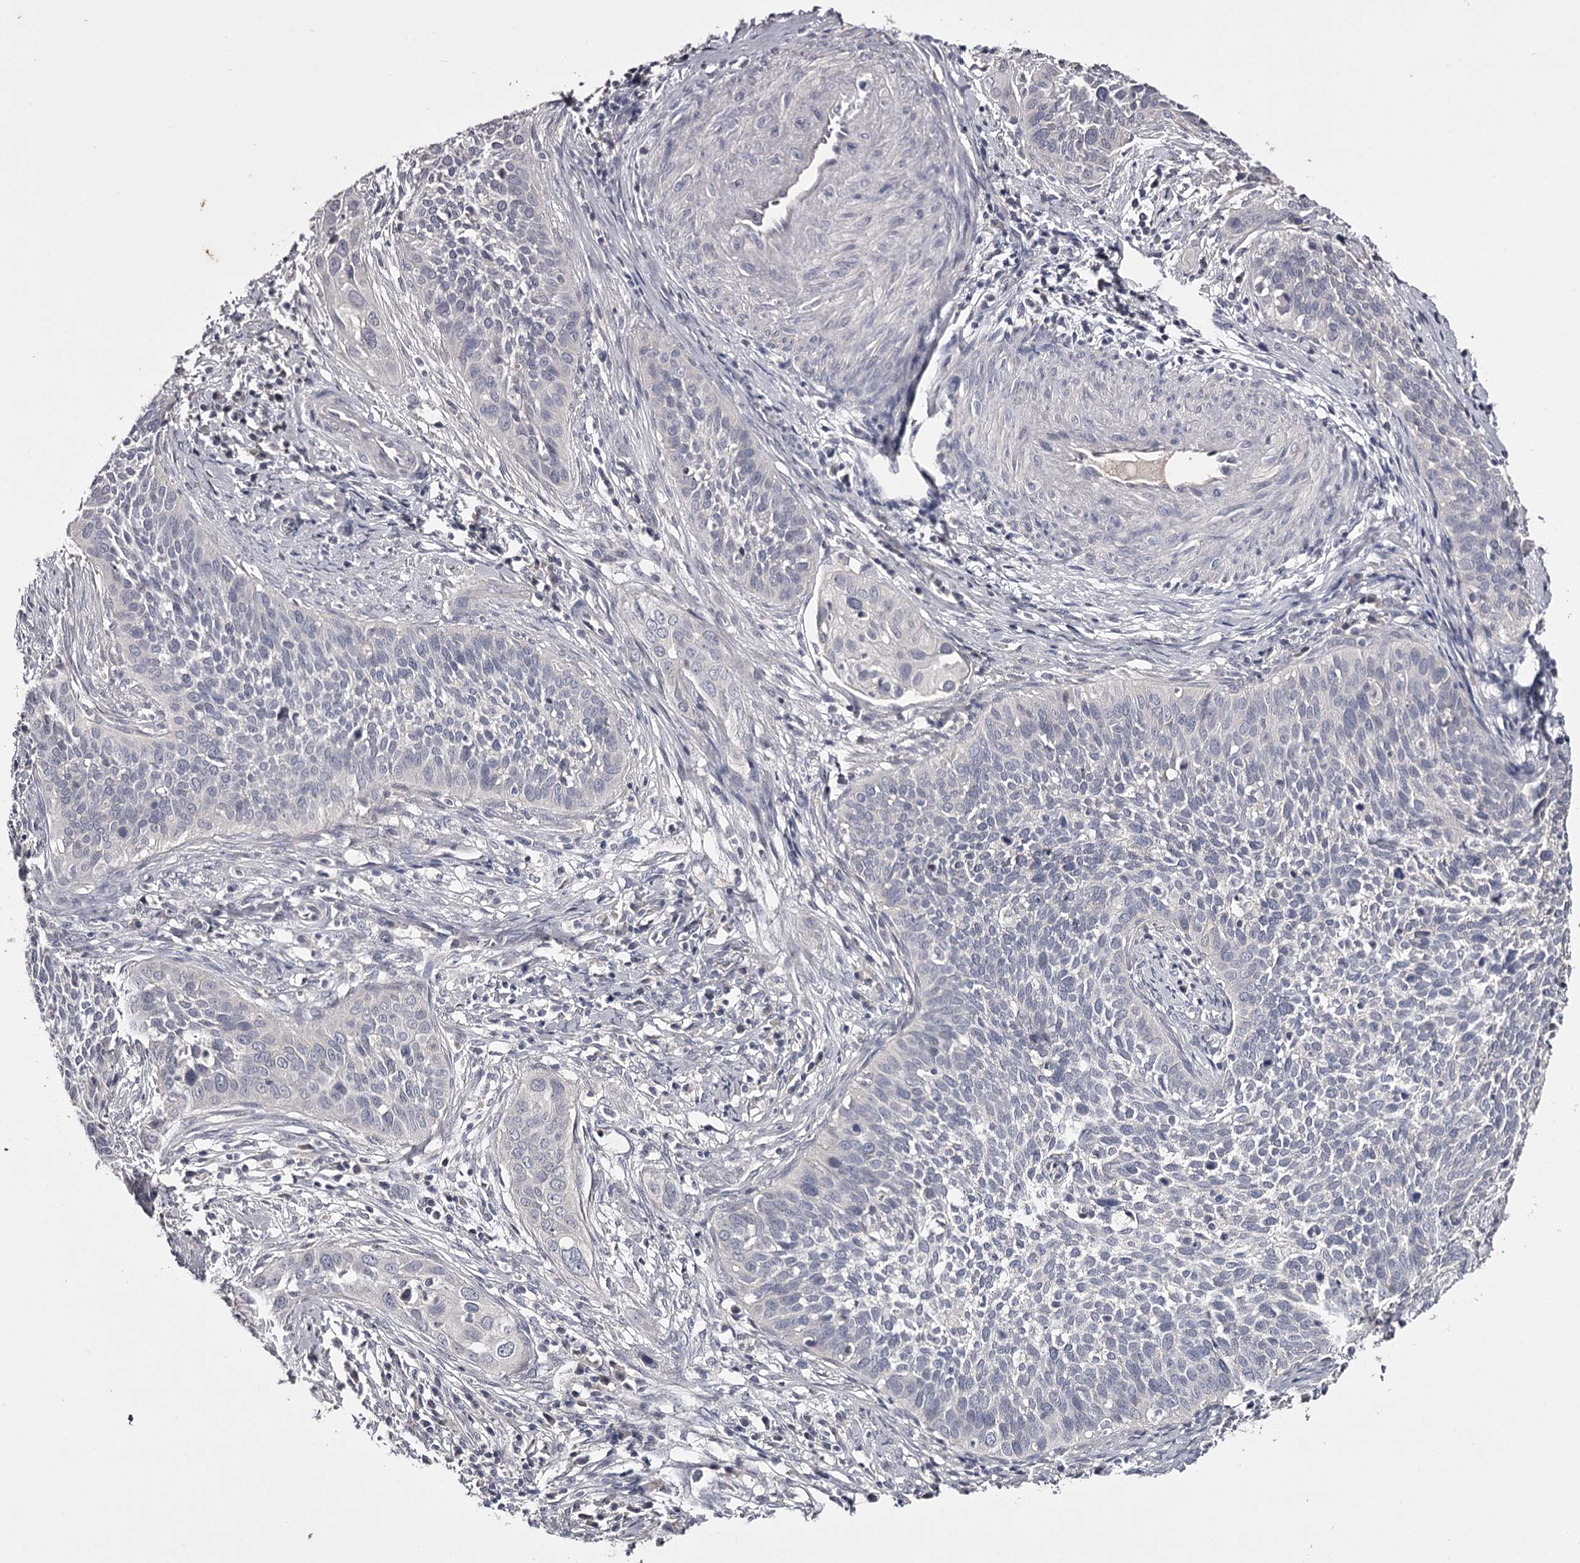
{"staining": {"intensity": "negative", "quantity": "none", "location": "none"}, "tissue": "cervical cancer", "cell_type": "Tumor cells", "image_type": "cancer", "snomed": [{"axis": "morphology", "description": "Squamous cell carcinoma, NOS"}, {"axis": "topography", "description": "Cervix"}], "caption": "Immunohistochemical staining of human squamous cell carcinoma (cervical) demonstrates no significant expression in tumor cells.", "gene": "PRM2", "patient": {"sex": "female", "age": 34}}